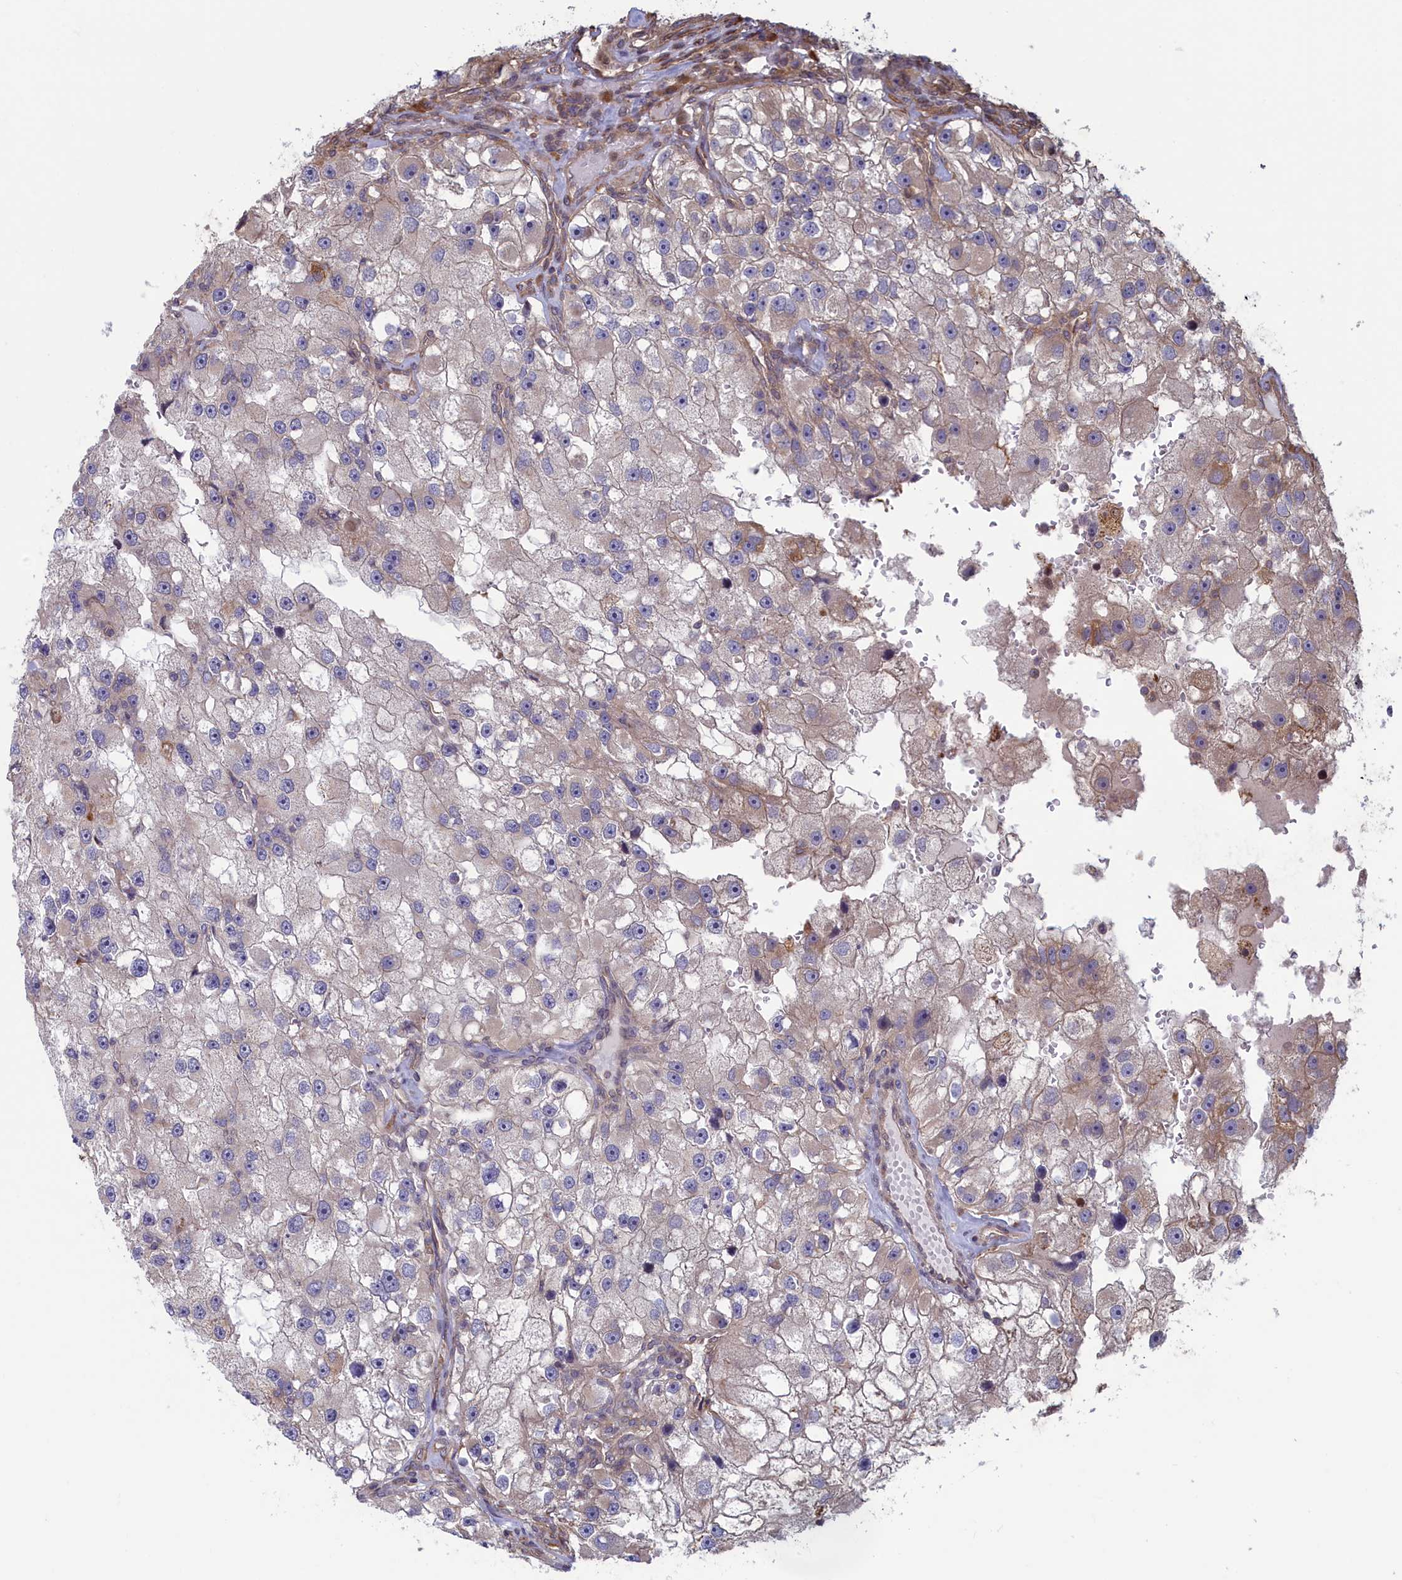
{"staining": {"intensity": "weak", "quantity": "<25%", "location": "cytoplasmic/membranous"}, "tissue": "renal cancer", "cell_type": "Tumor cells", "image_type": "cancer", "snomed": [{"axis": "morphology", "description": "Adenocarcinoma, NOS"}, {"axis": "topography", "description": "Kidney"}], "caption": "Micrograph shows no significant protein staining in tumor cells of renal cancer (adenocarcinoma).", "gene": "RILPL1", "patient": {"sex": "male", "age": 63}}